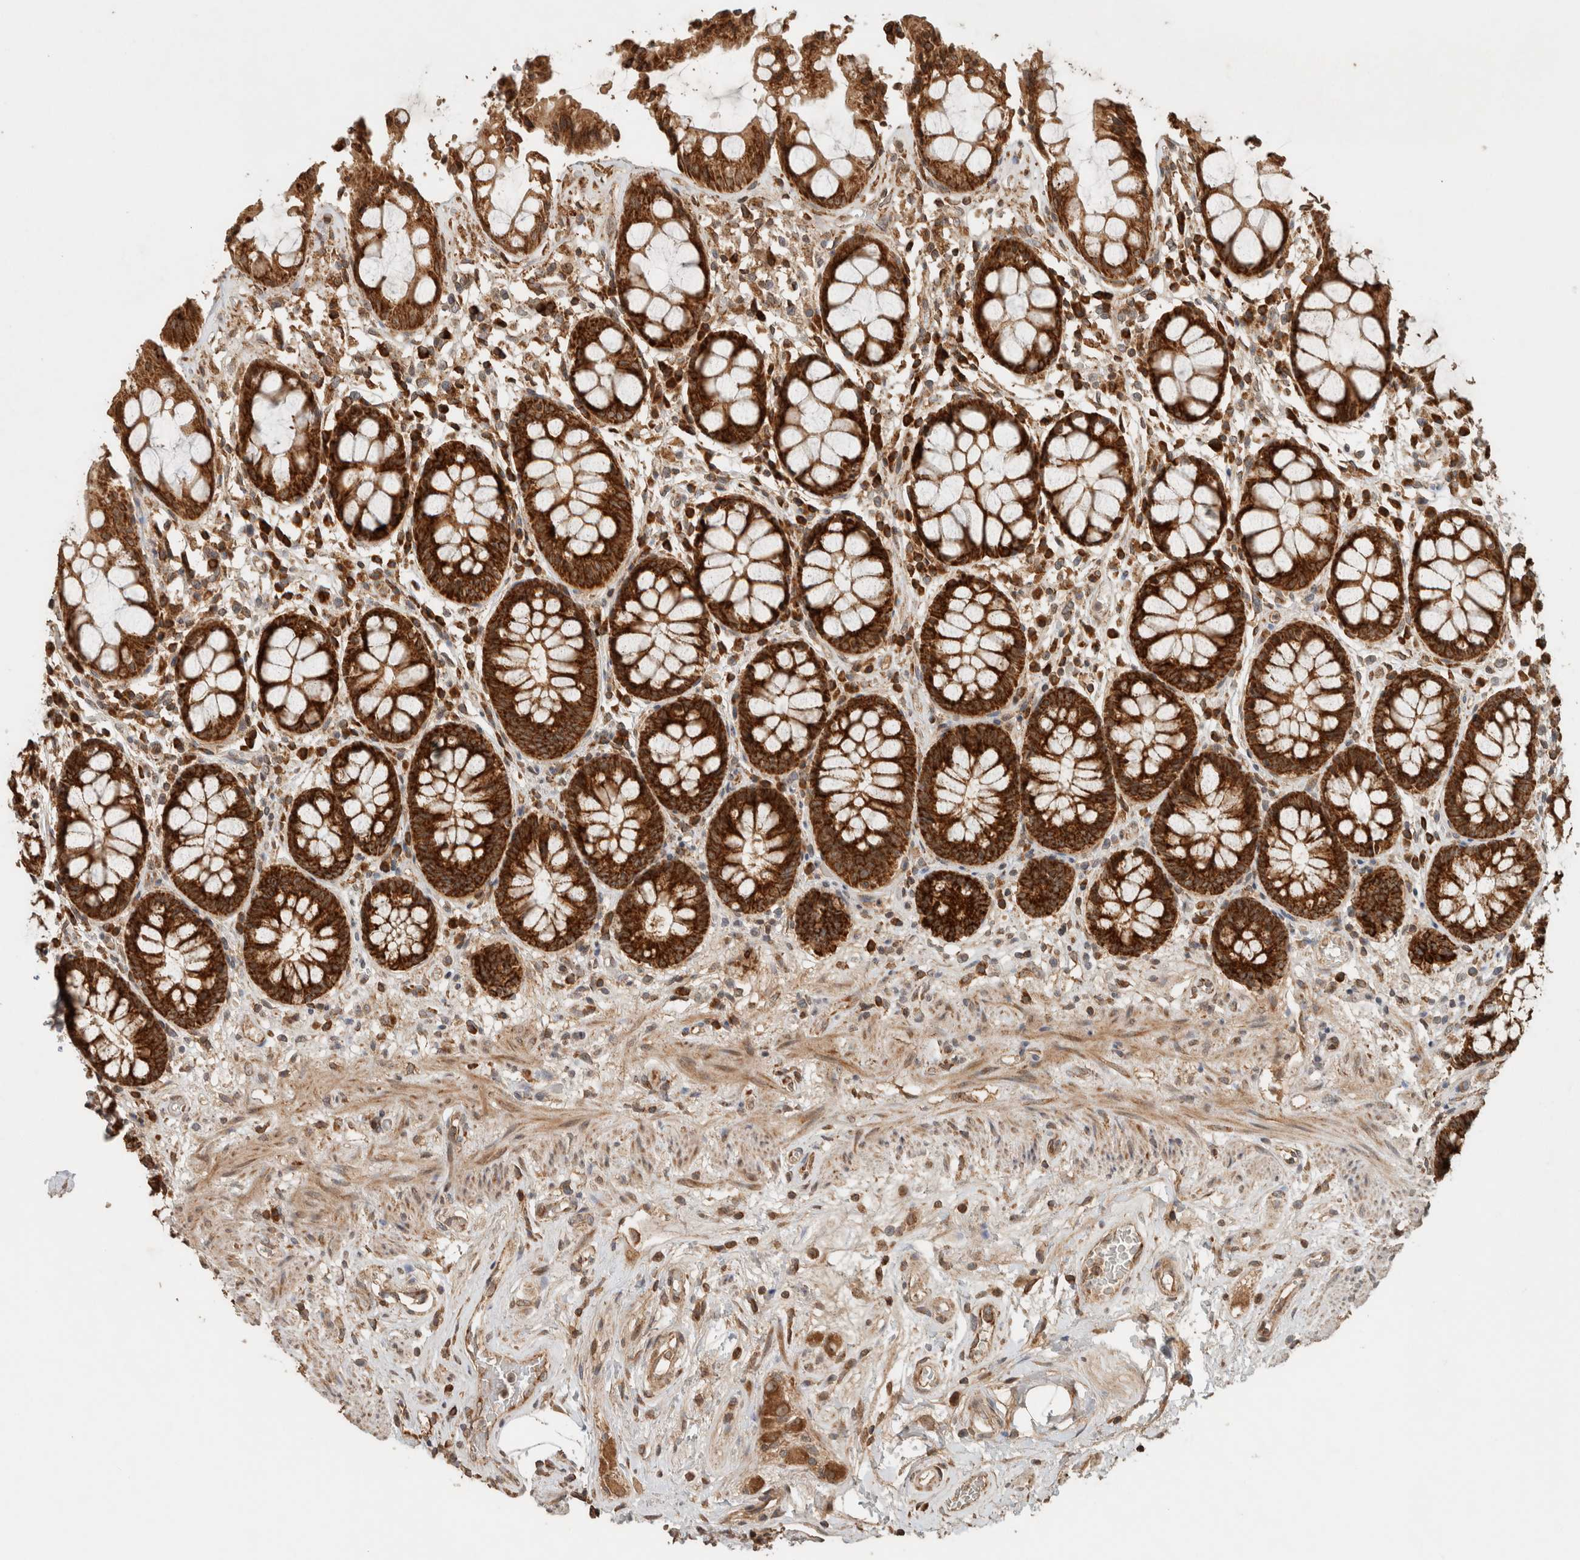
{"staining": {"intensity": "strong", "quantity": ">75%", "location": "cytoplasmic/membranous"}, "tissue": "rectum", "cell_type": "Glandular cells", "image_type": "normal", "snomed": [{"axis": "morphology", "description": "Normal tissue, NOS"}, {"axis": "topography", "description": "Rectum"}], "caption": "An image of rectum stained for a protein exhibits strong cytoplasmic/membranous brown staining in glandular cells. (DAB IHC, brown staining for protein, blue staining for nuclei).", "gene": "EIF2B3", "patient": {"sex": "male", "age": 64}}